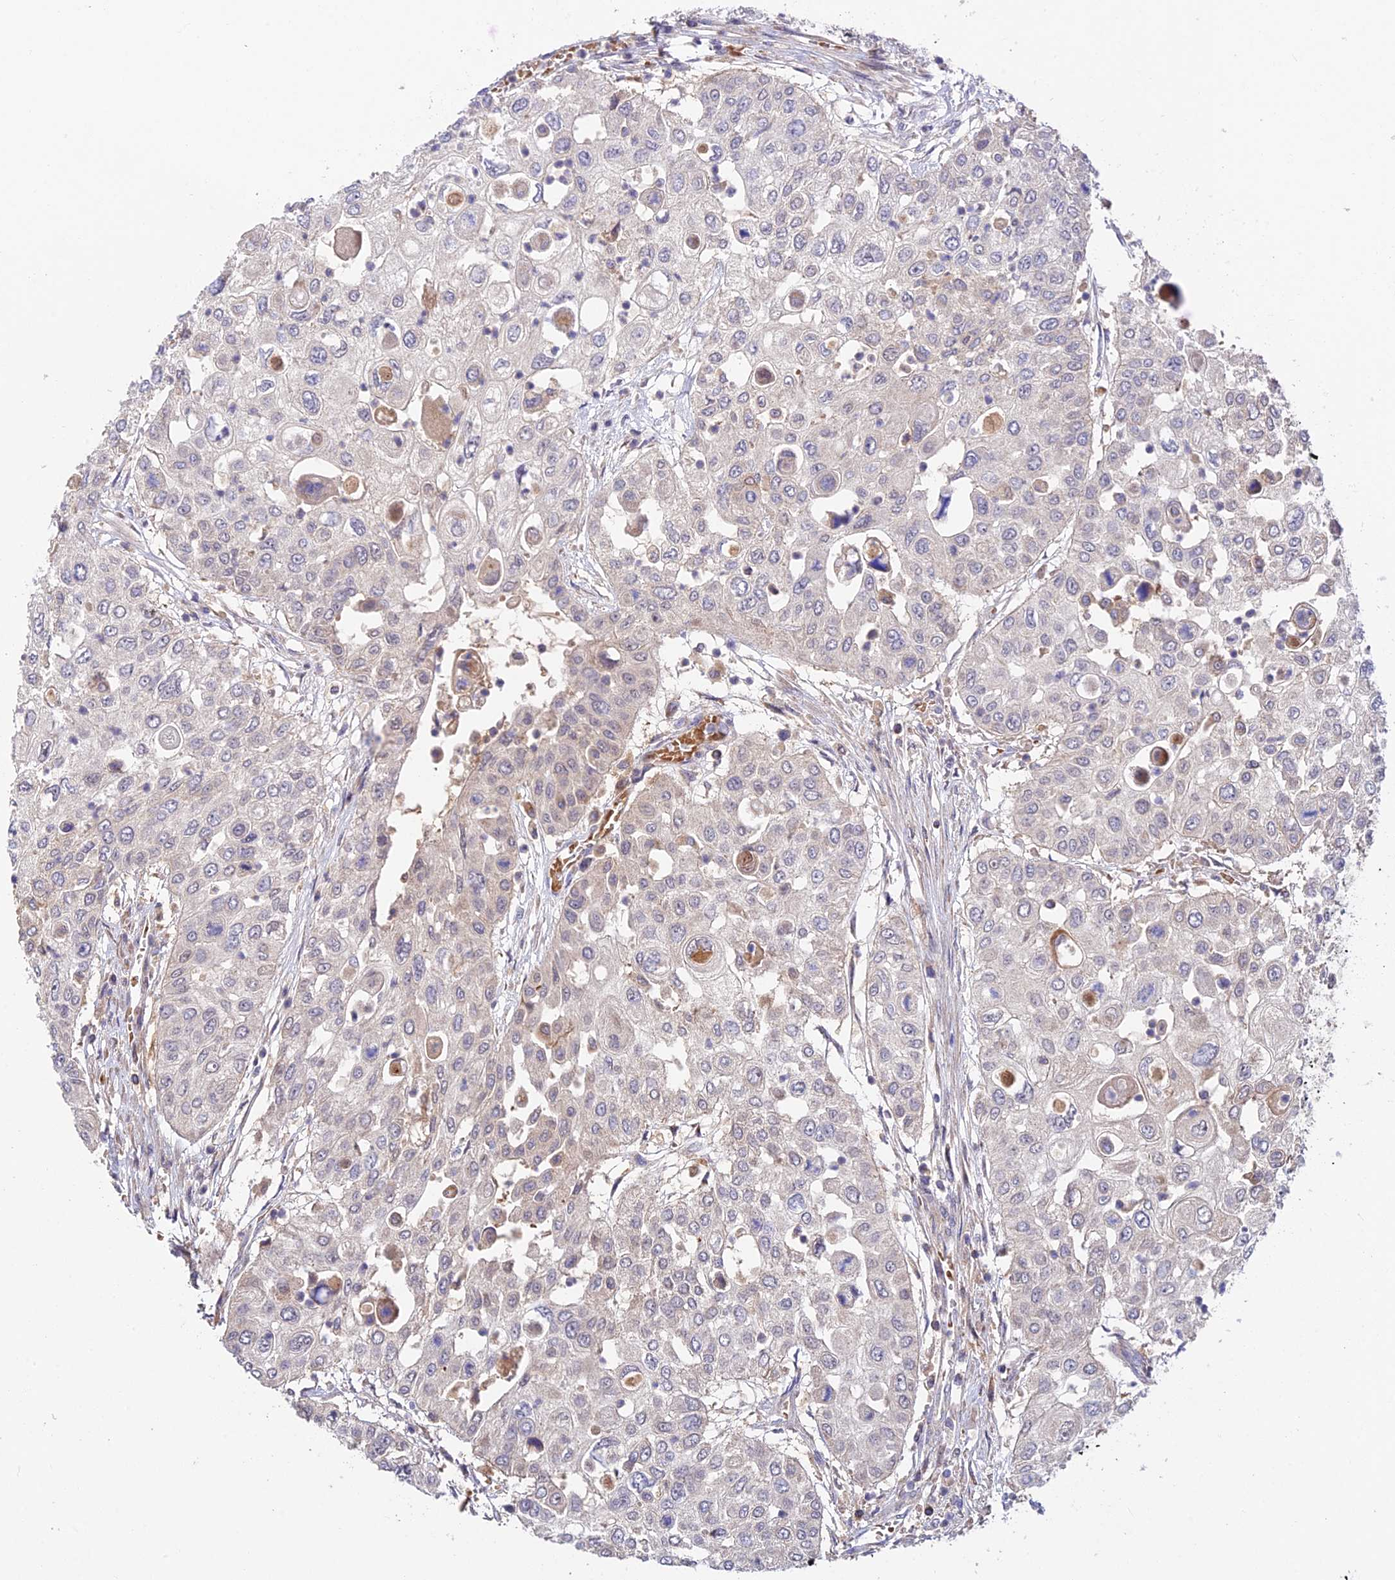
{"staining": {"intensity": "negative", "quantity": "none", "location": "none"}, "tissue": "urothelial cancer", "cell_type": "Tumor cells", "image_type": "cancer", "snomed": [{"axis": "morphology", "description": "Urothelial carcinoma, High grade"}, {"axis": "topography", "description": "Urinary bladder"}], "caption": "Tumor cells show no significant positivity in urothelial cancer.", "gene": "FUOM", "patient": {"sex": "female", "age": 79}}